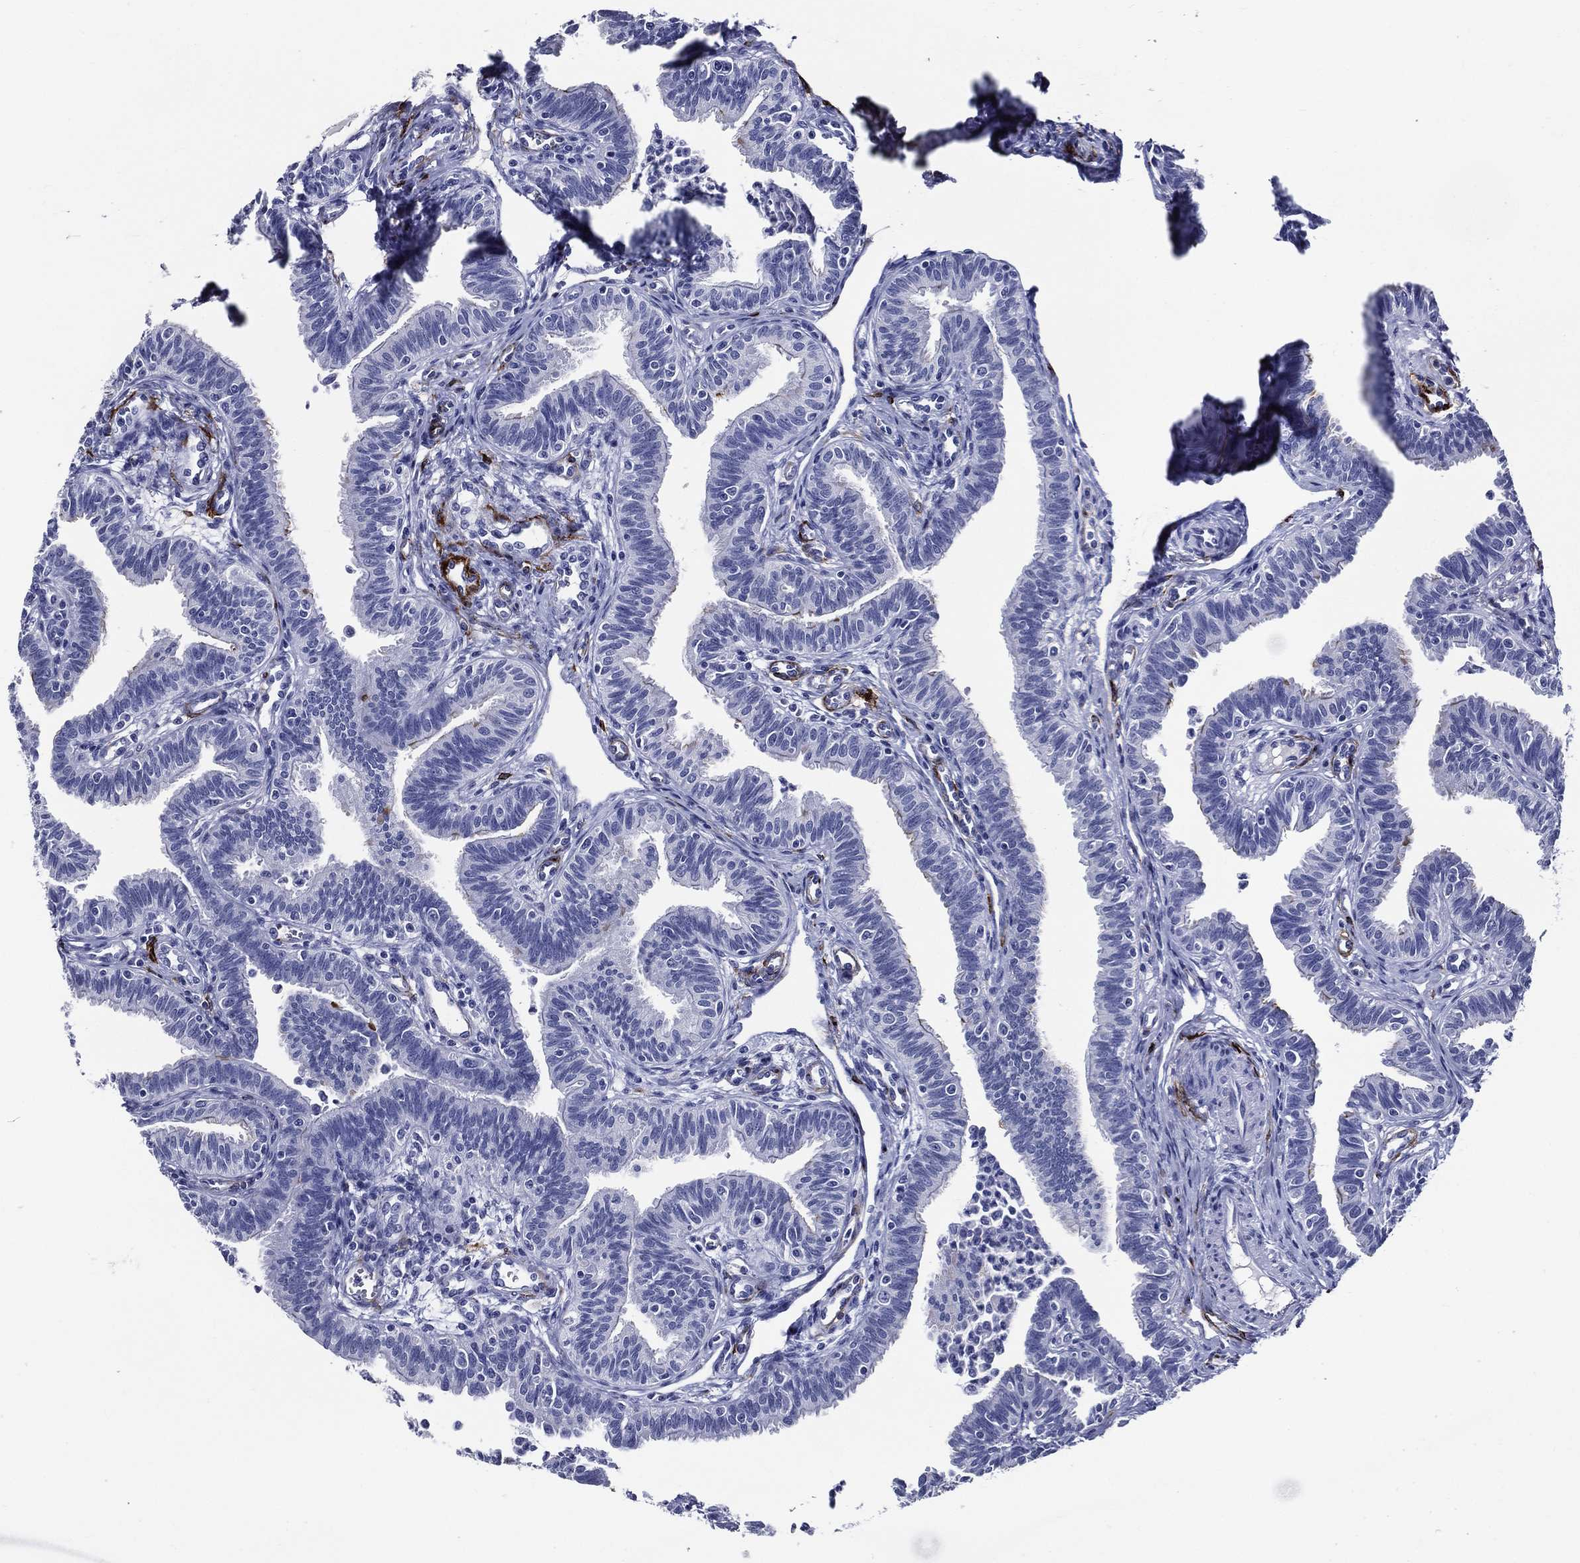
{"staining": {"intensity": "strong", "quantity": "<25%", "location": "cytoplasmic/membranous"}, "tissue": "fallopian tube", "cell_type": "Glandular cells", "image_type": "normal", "snomed": [{"axis": "morphology", "description": "Normal tissue, NOS"}, {"axis": "topography", "description": "Fallopian tube"}], "caption": "Immunohistochemistry micrograph of normal fallopian tube: human fallopian tube stained using immunohistochemistry shows medium levels of strong protein expression localized specifically in the cytoplasmic/membranous of glandular cells, appearing as a cytoplasmic/membranous brown color.", "gene": "ACE2", "patient": {"sex": "female", "age": 36}}